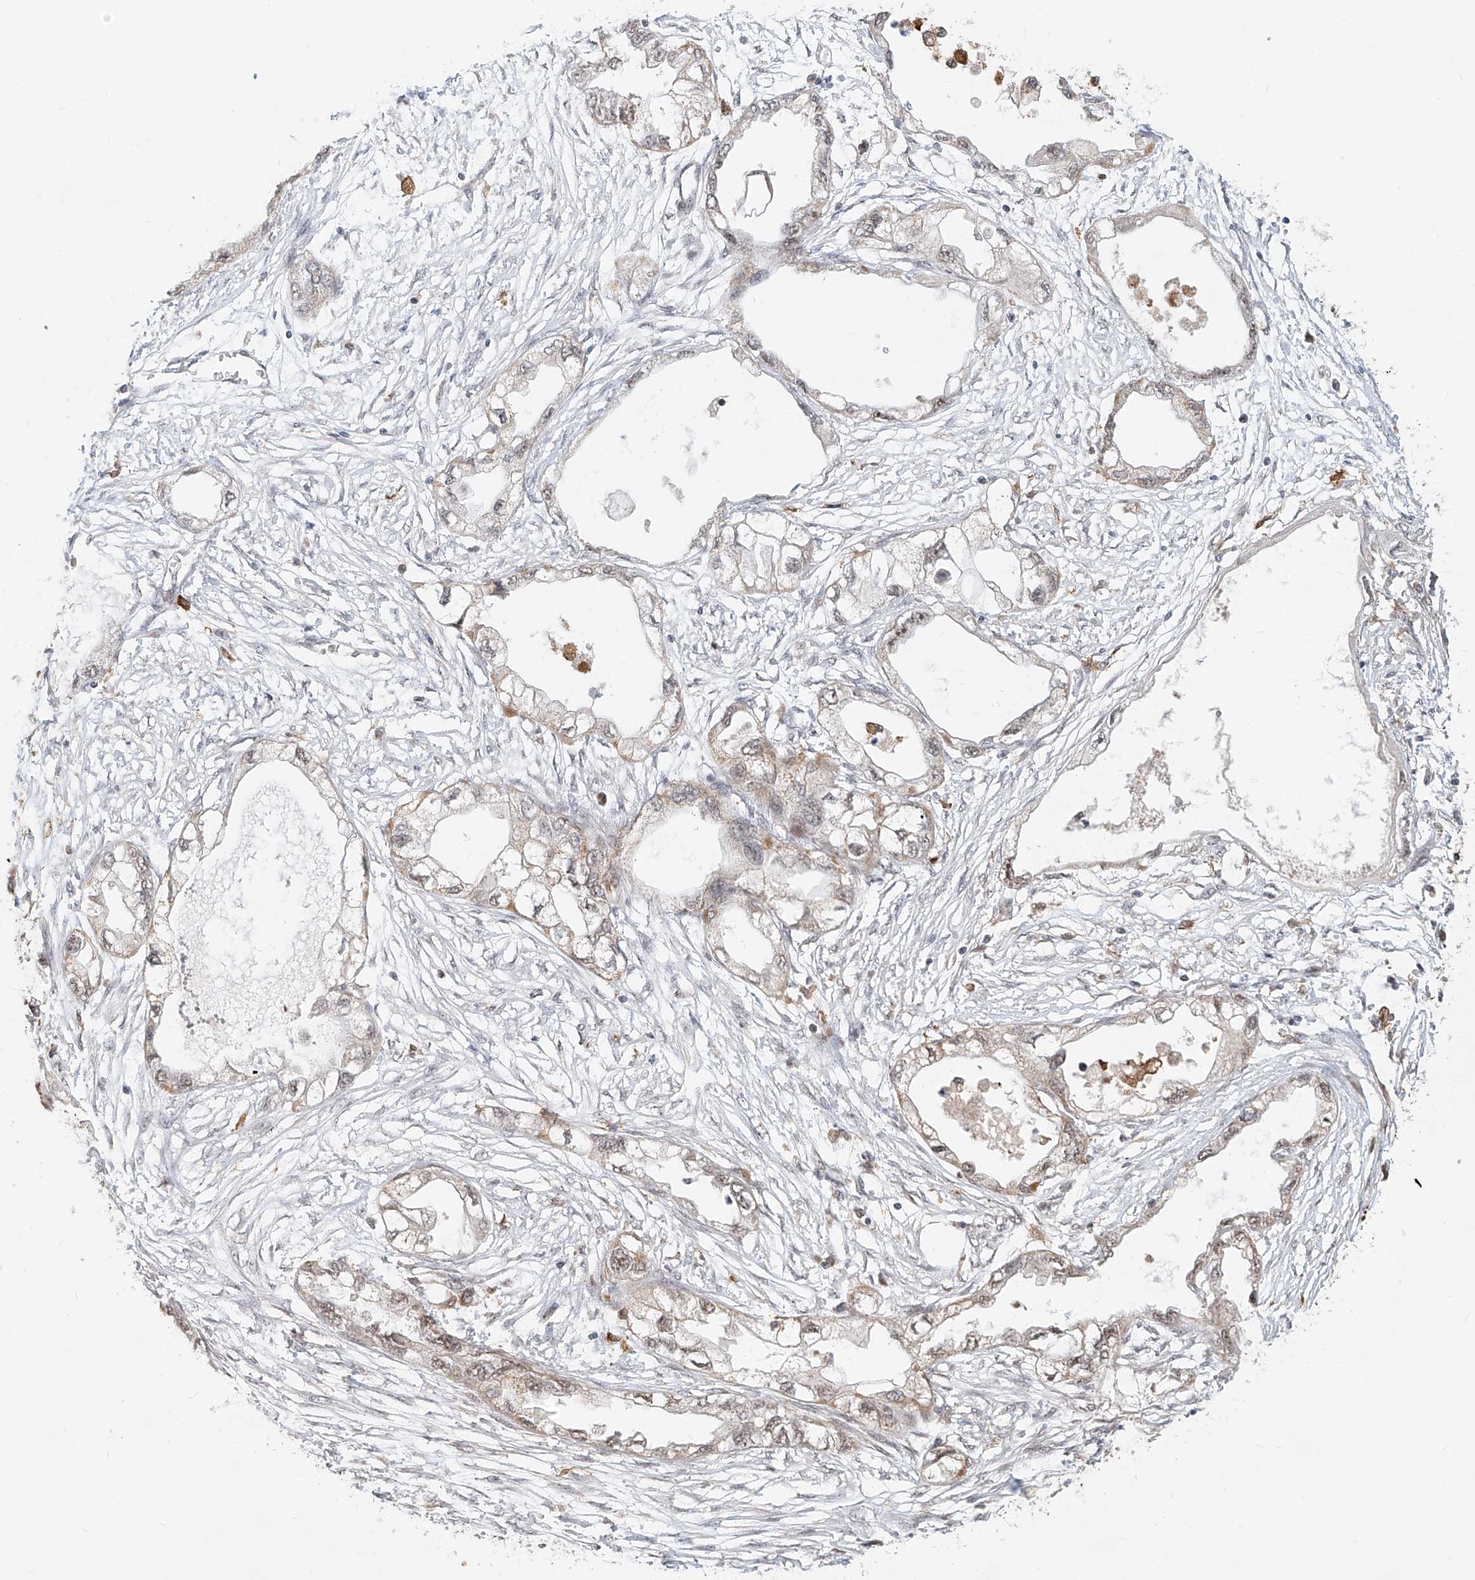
{"staining": {"intensity": "weak", "quantity": "<25%", "location": "nuclear"}, "tissue": "endometrial cancer", "cell_type": "Tumor cells", "image_type": "cancer", "snomed": [{"axis": "morphology", "description": "Adenocarcinoma, NOS"}, {"axis": "morphology", "description": "Adenocarcinoma, metastatic, NOS"}, {"axis": "topography", "description": "Adipose tissue"}, {"axis": "topography", "description": "Endometrium"}], "caption": "Tumor cells are negative for brown protein staining in adenocarcinoma (endometrial).", "gene": "SYTL3", "patient": {"sex": "female", "age": 67}}